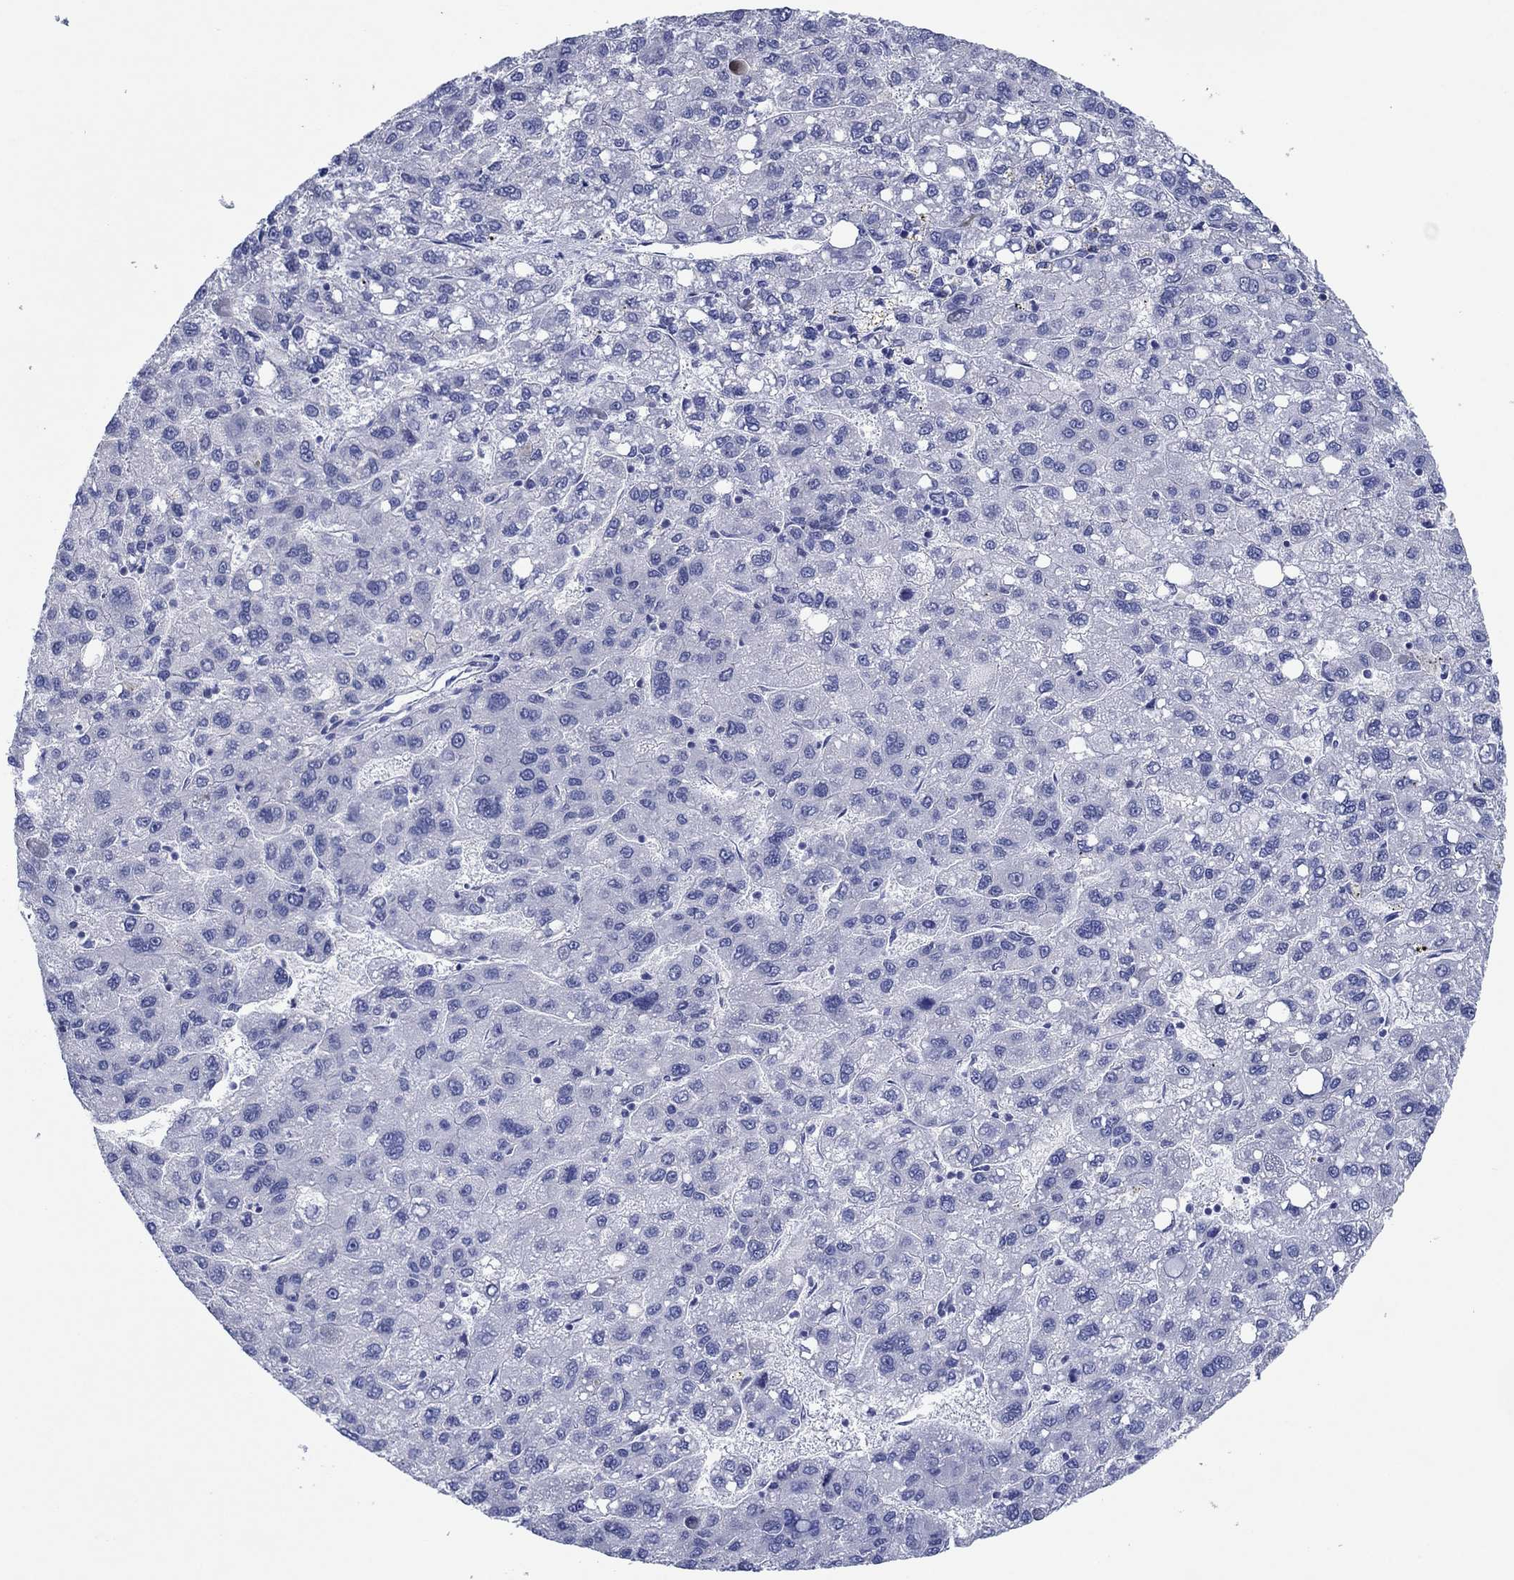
{"staining": {"intensity": "negative", "quantity": "none", "location": "none"}, "tissue": "liver cancer", "cell_type": "Tumor cells", "image_type": "cancer", "snomed": [{"axis": "morphology", "description": "Carcinoma, Hepatocellular, NOS"}, {"axis": "topography", "description": "Liver"}], "caption": "High power microscopy image of an IHC micrograph of liver hepatocellular carcinoma, revealing no significant expression in tumor cells.", "gene": "HCRT", "patient": {"sex": "female", "age": 82}}